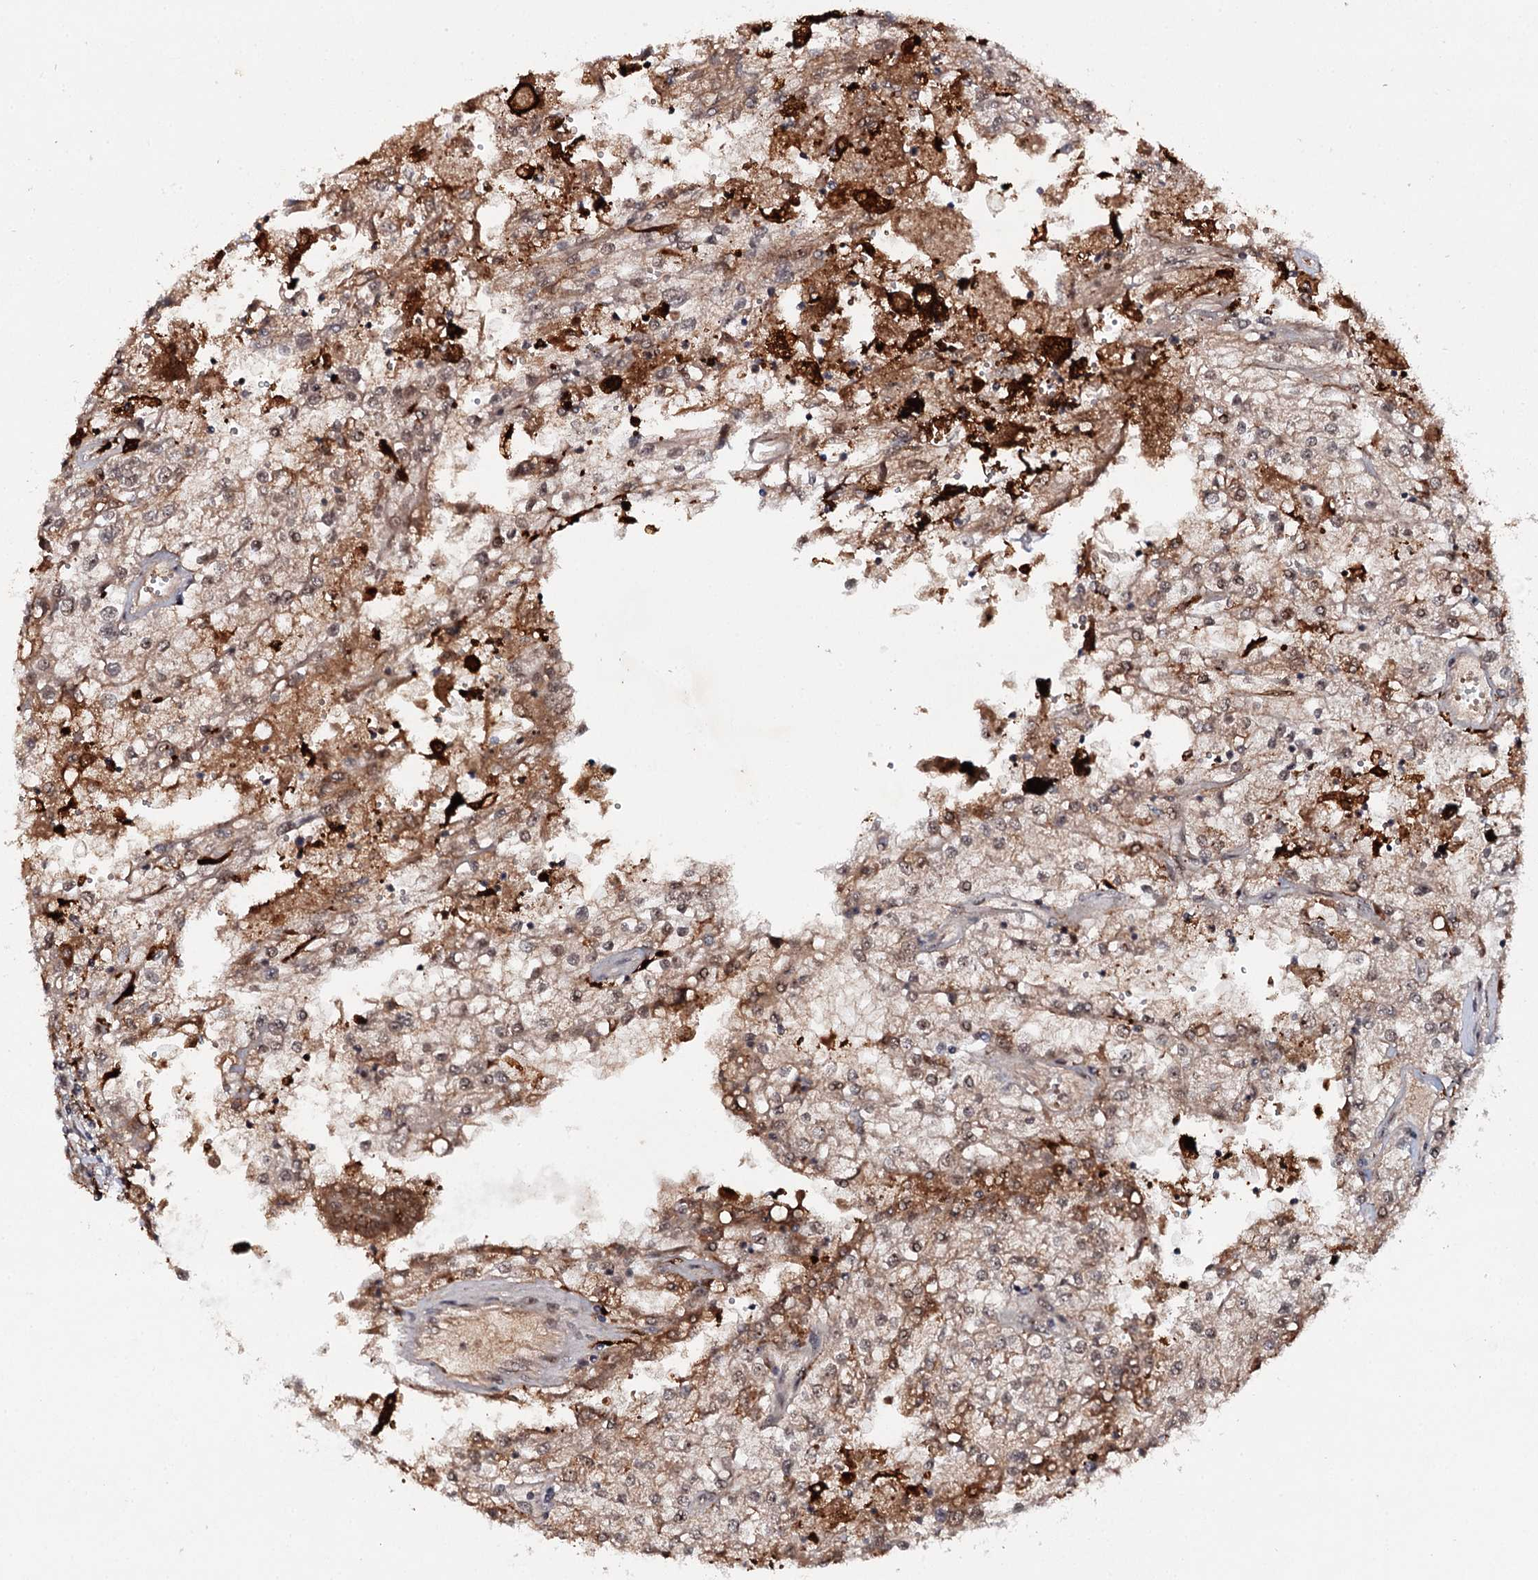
{"staining": {"intensity": "moderate", "quantity": "25%-75%", "location": "cytoplasmic/membranous,nuclear"}, "tissue": "renal cancer", "cell_type": "Tumor cells", "image_type": "cancer", "snomed": [{"axis": "morphology", "description": "Adenocarcinoma, NOS"}, {"axis": "topography", "description": "Kidney"}], "caption": "Immunohistochemical staining of human renal cancer exhibits medium levels of moderate cytoplasmic/membranous and nuclear expression in approximately 25%-75% of tumor cells.", "gene": "BUD13", "patient": {"sex": "female", "age": 52}}